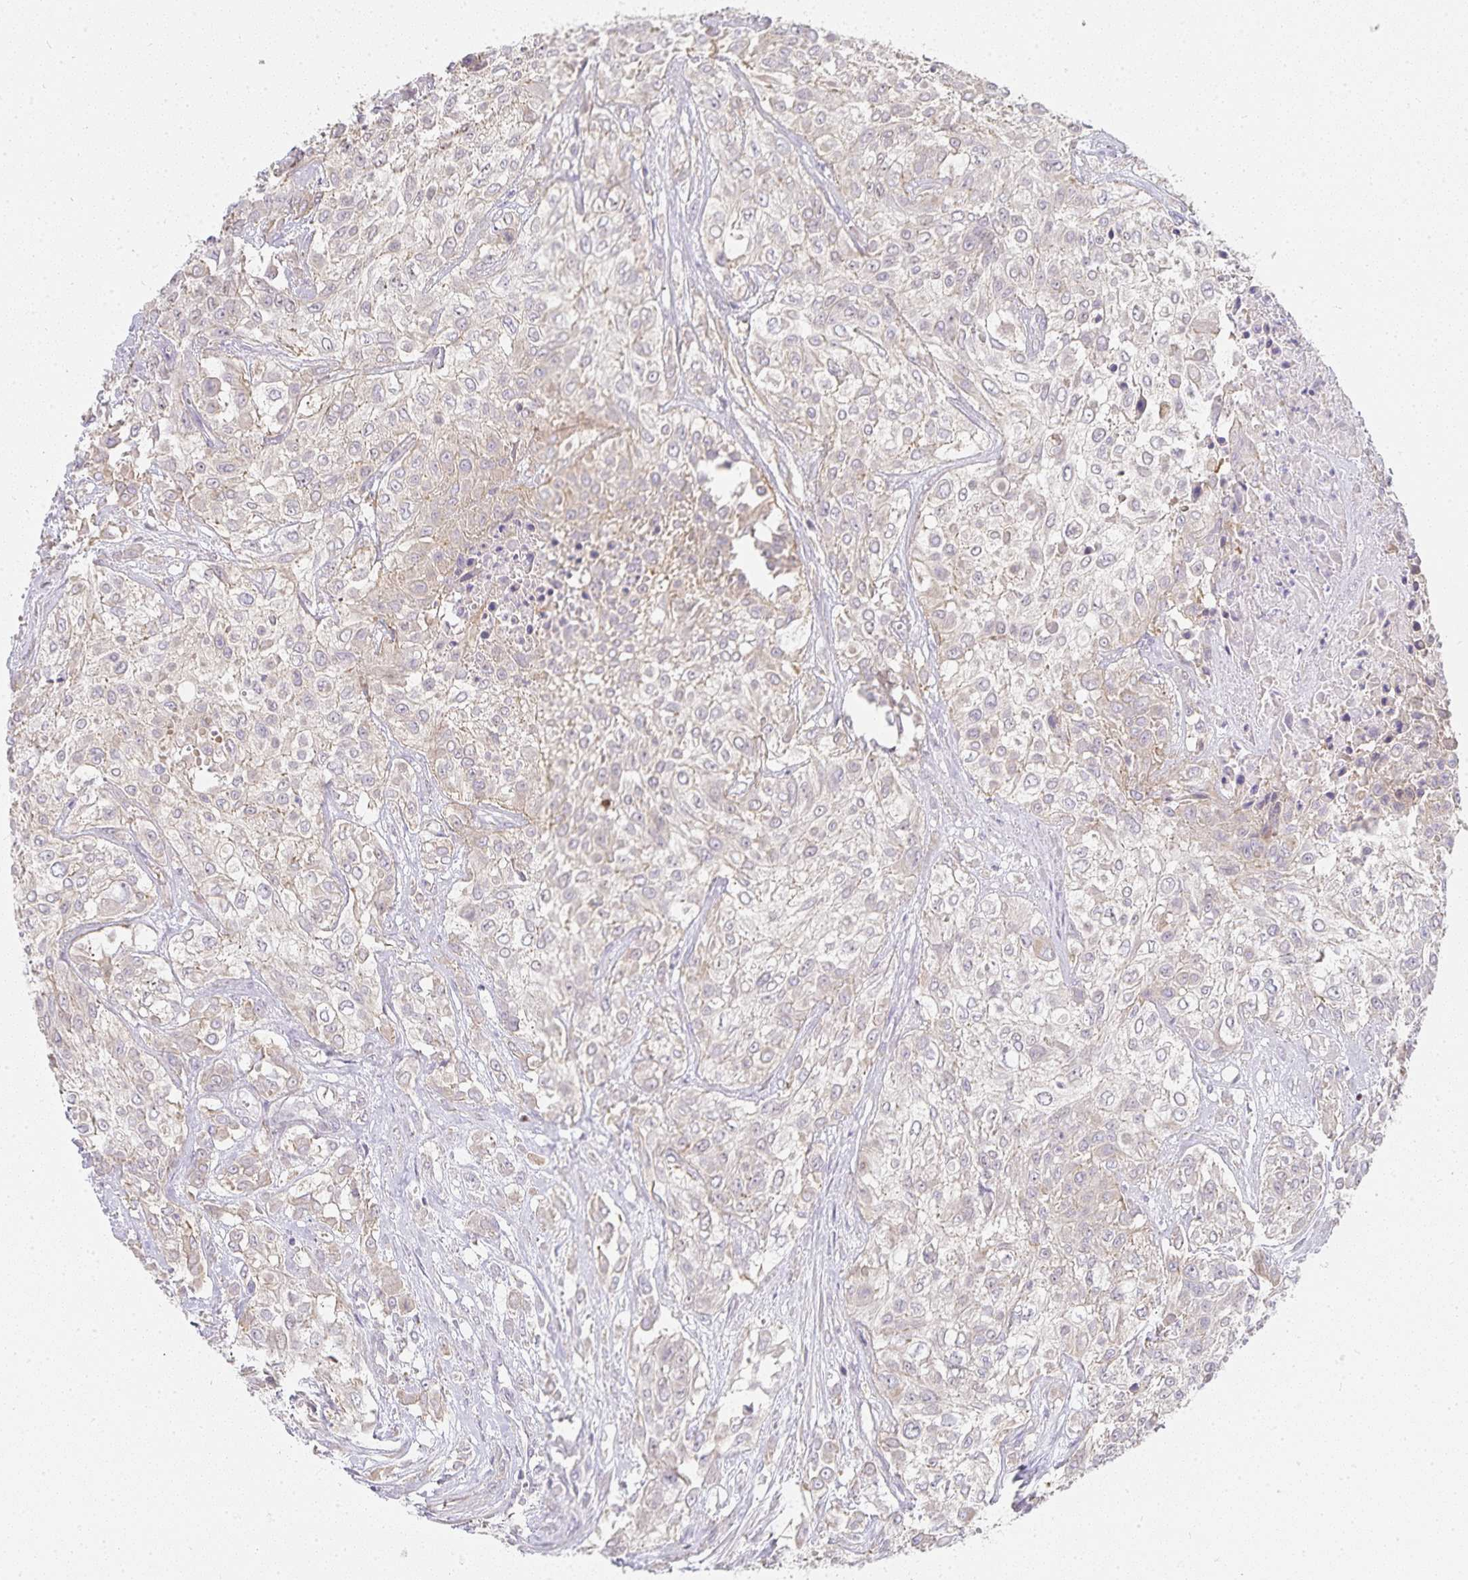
{"staining": {"intensity": "weak", "quantity": "<25%", "location": "cytoplasmic/membranous"}, "tissue": "urothelial cancer", "cell_type": "Tumor cells", "image_type": "cancer", "snomed": [{"axis": "morphology", "description": "Urothelial carcinoma, High grade"}, {"axis": "topography", "description": "Urinary bladder"}], "caption": "Tumor cells show no significant expression in high-grade urothelial carcinoma. Brightfield microscopy of immunohistochemistry (IHC) stained with DAB (brown) and hematoxylin (blue), captured at high magnification.", "gene": "GATA3", "patient": {"sex": "male", "age": 57}}